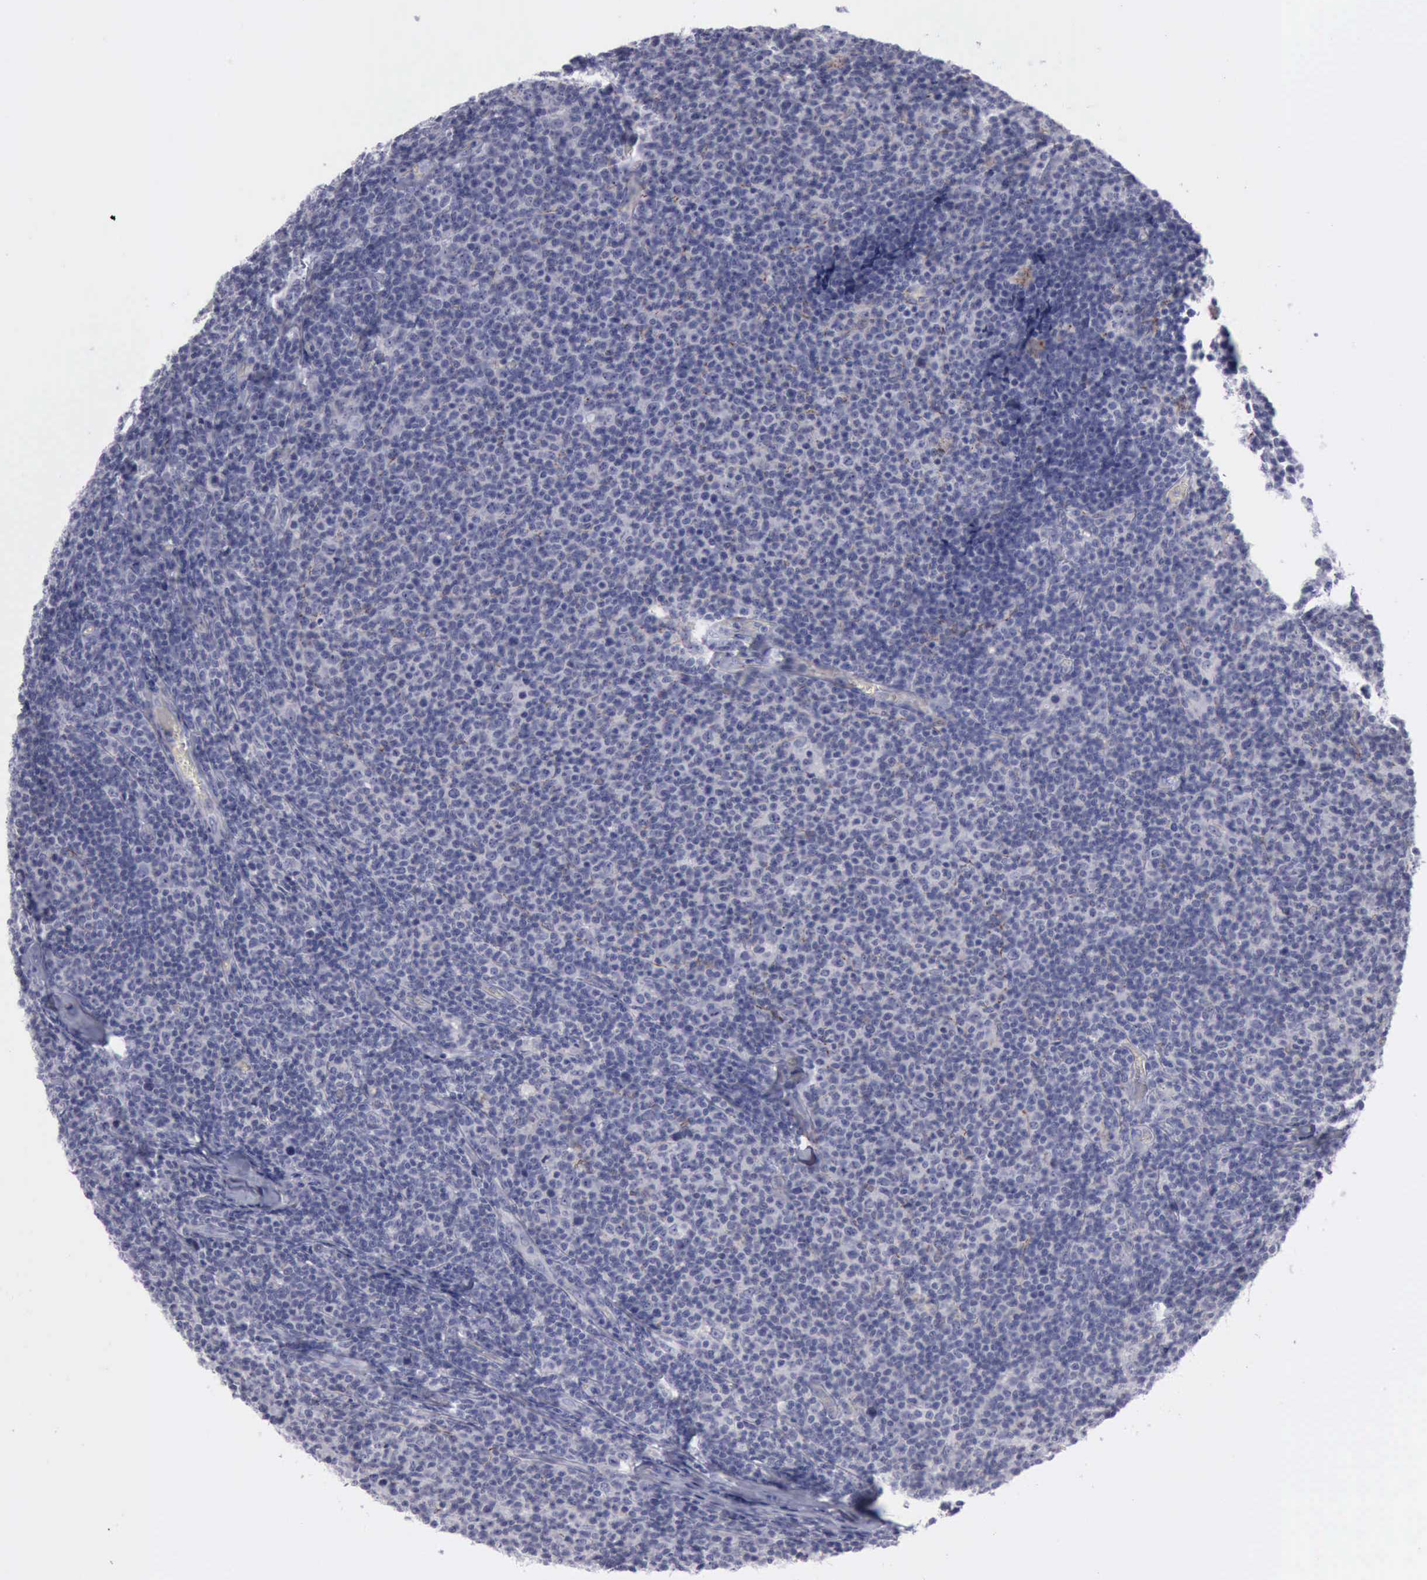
{"staining": {"intensity": "negative", "quantity": "none", "location": "none"}, "tissue": "lymphoma", "cell_type": "Tumor cells", "image_type": "cancer", "snomed": [{"axis": "morphology", "description": "Malignant lymphoma, non-Hodgkin's type, Low grade"}, {"axis": "topography", "description": "Lymph node"}], "caption": "Immunohistochemical staining of human malignant lymphoma, non-Hodgkin's type (low-grade) demonstrates no significant staining in tumor cells.", "gene": "CDH2", "patient": {"sex": "male", "age": 74}}